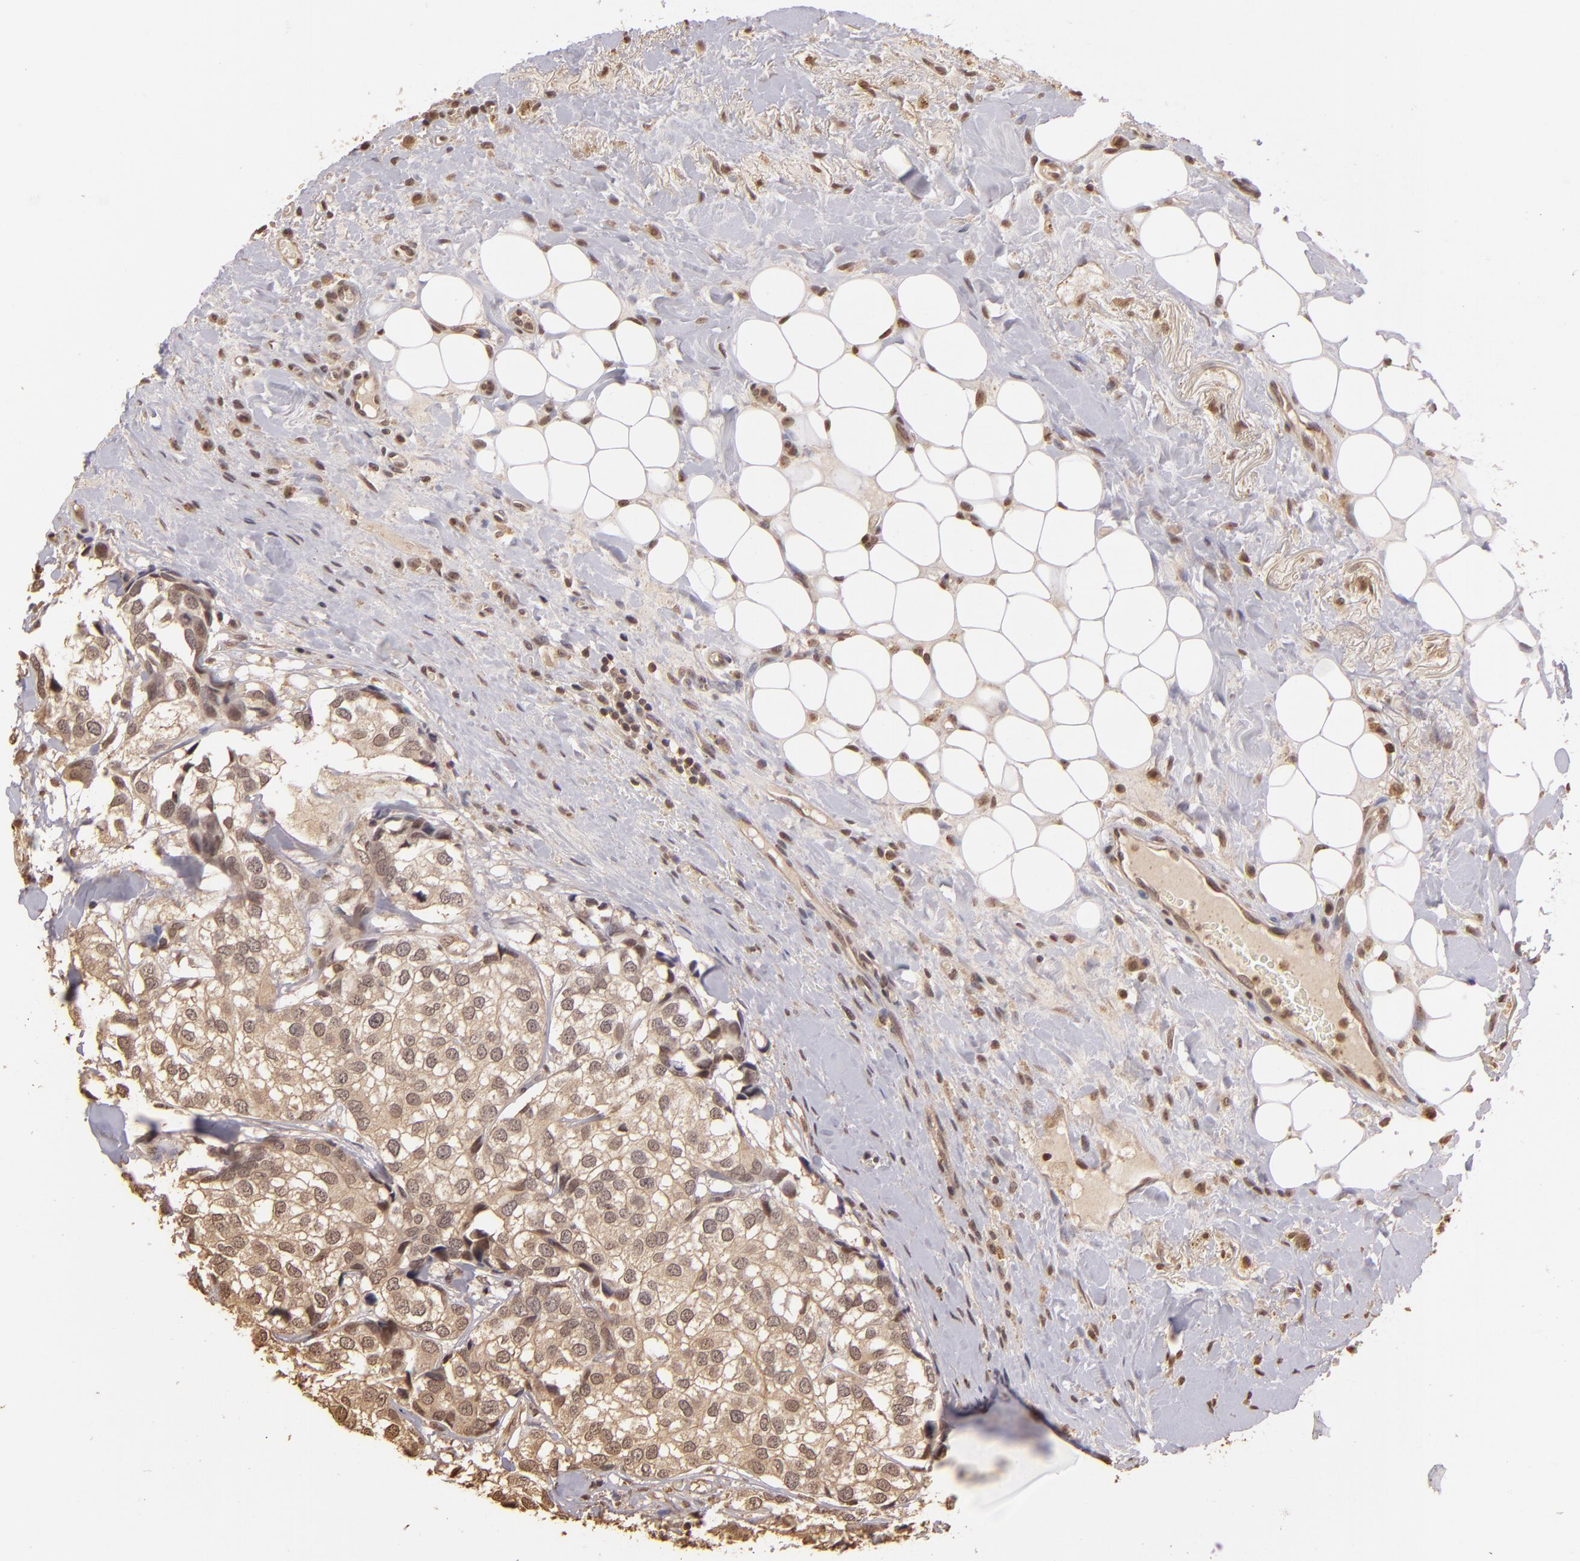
{"staining": {"intensity": "weak", "quantity": ">75%", "location": "cytoplasmic/membranous"}, "tissue": "breast cancer", "cell_type": "Tumor cells", "image_type": "cancer", "snomed": [{"axis": "morphology", "description": "Duct carcinoma"}, {"axis": "topography", "description": "Breast"}], "caption": "Breast cancer (infiltrating ductal carcinoma) stained for a protein (brown) reveals weak cytoplasmic/membranous positive staining in approximately >75% of tumor cells.", "gene": "ARPC2", "patient": {"sex": "female", "age": 68}}